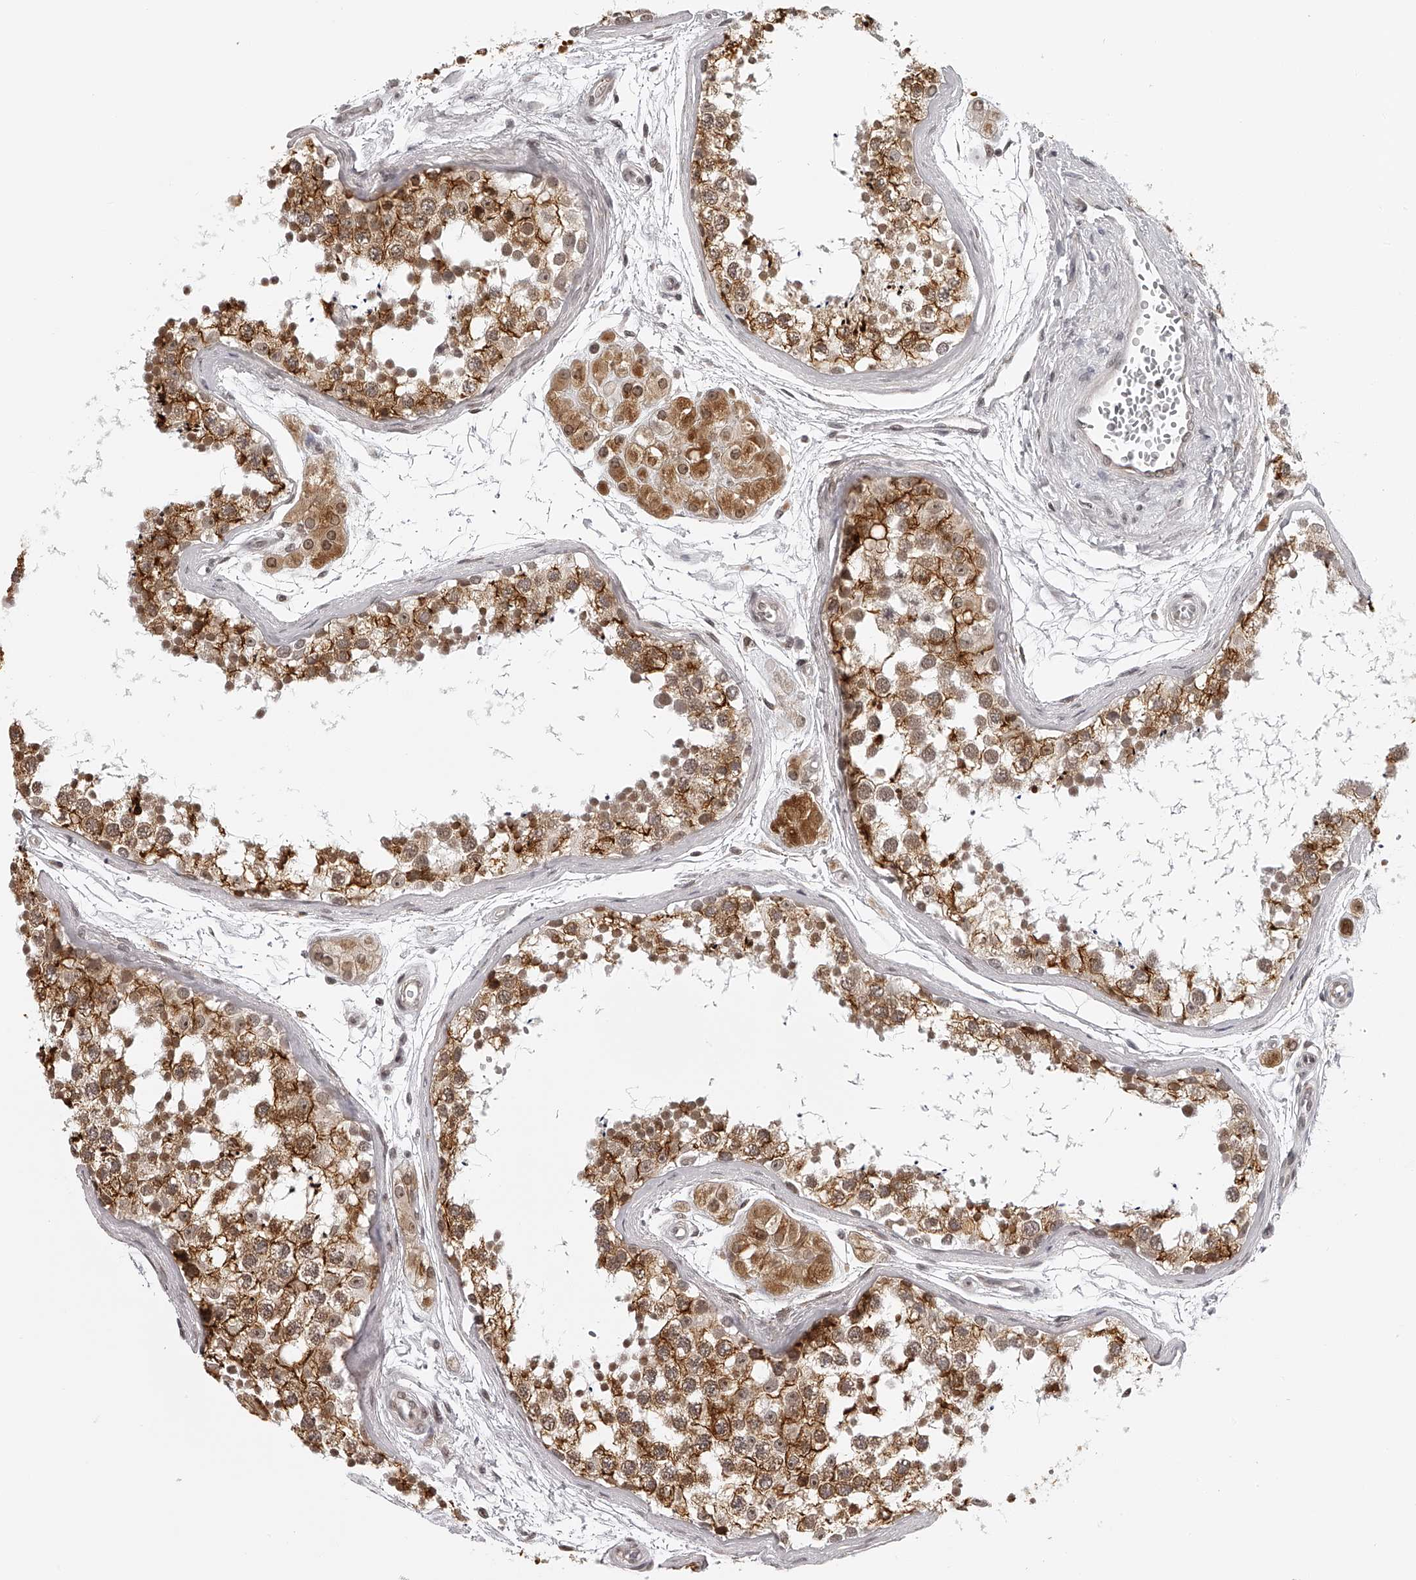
{"staining": {"intensity": "moderate", "quantity": ">75%", "location": "cytoplasmic/membranous,nuclear"}, "tissue": "testis", "cell_type": "Cells in seminiferous ducts", "image_type": "normal", "snomed": [{"axis": "morphology", "description": "Normal tissue, NOS"}, {"axis": "topography", "description": "Testis"}], "caption": "Cells in seminiferous ducts show medium levels of moderate cytoplasmic/membranous,nuclear positivity in about >75% of cells in normal human testis. (Stains: DAB (3,3'-diaminobenzidine) in brown, nuclei in blue, Microscopy: brightfield microscopy at high magnification).", "gene": "ODF2L", "patient": {"sex": "male", "age": 56}}